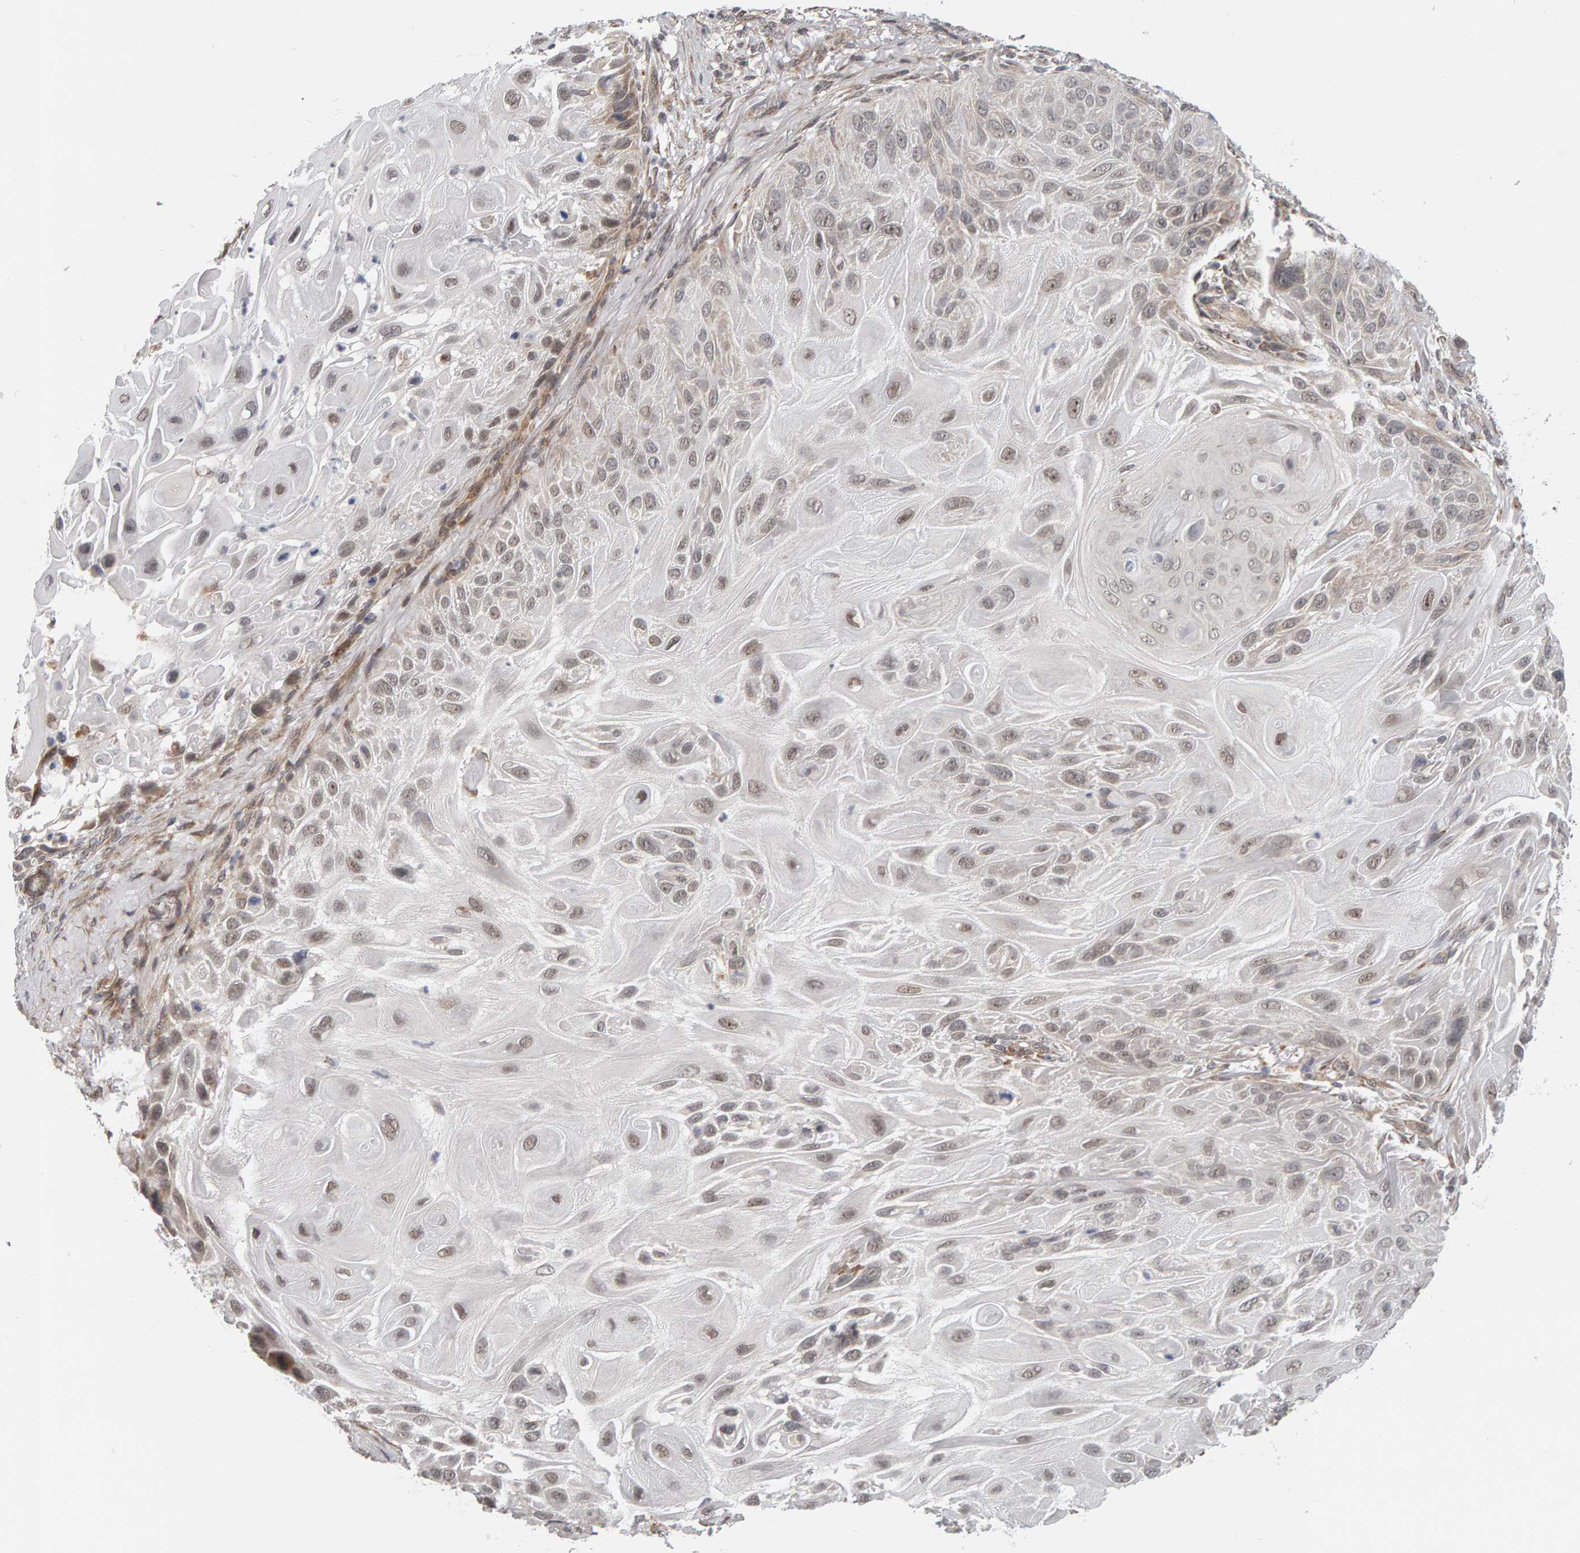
{"staining": {"intensity": "weak", "quantity": ">75%", "location": "nuclear"}, "tissue": "skin cancer", "cell_type": "Tumor cells", "image_type": "cancer", "snomed": [{"axis": "morphology", "description": "Squamous cell carcinoma, NOS"}, {"axis": "topography", "description": "Skin"}], "caption": "Weak nuclear positivity for a protein is seen in approximately >75% of tumor cells of skin cancer (squamous cell carcinoma) using IHC.", "gene": "DAP3", "patient": {"sex": "female", "age": 77}}